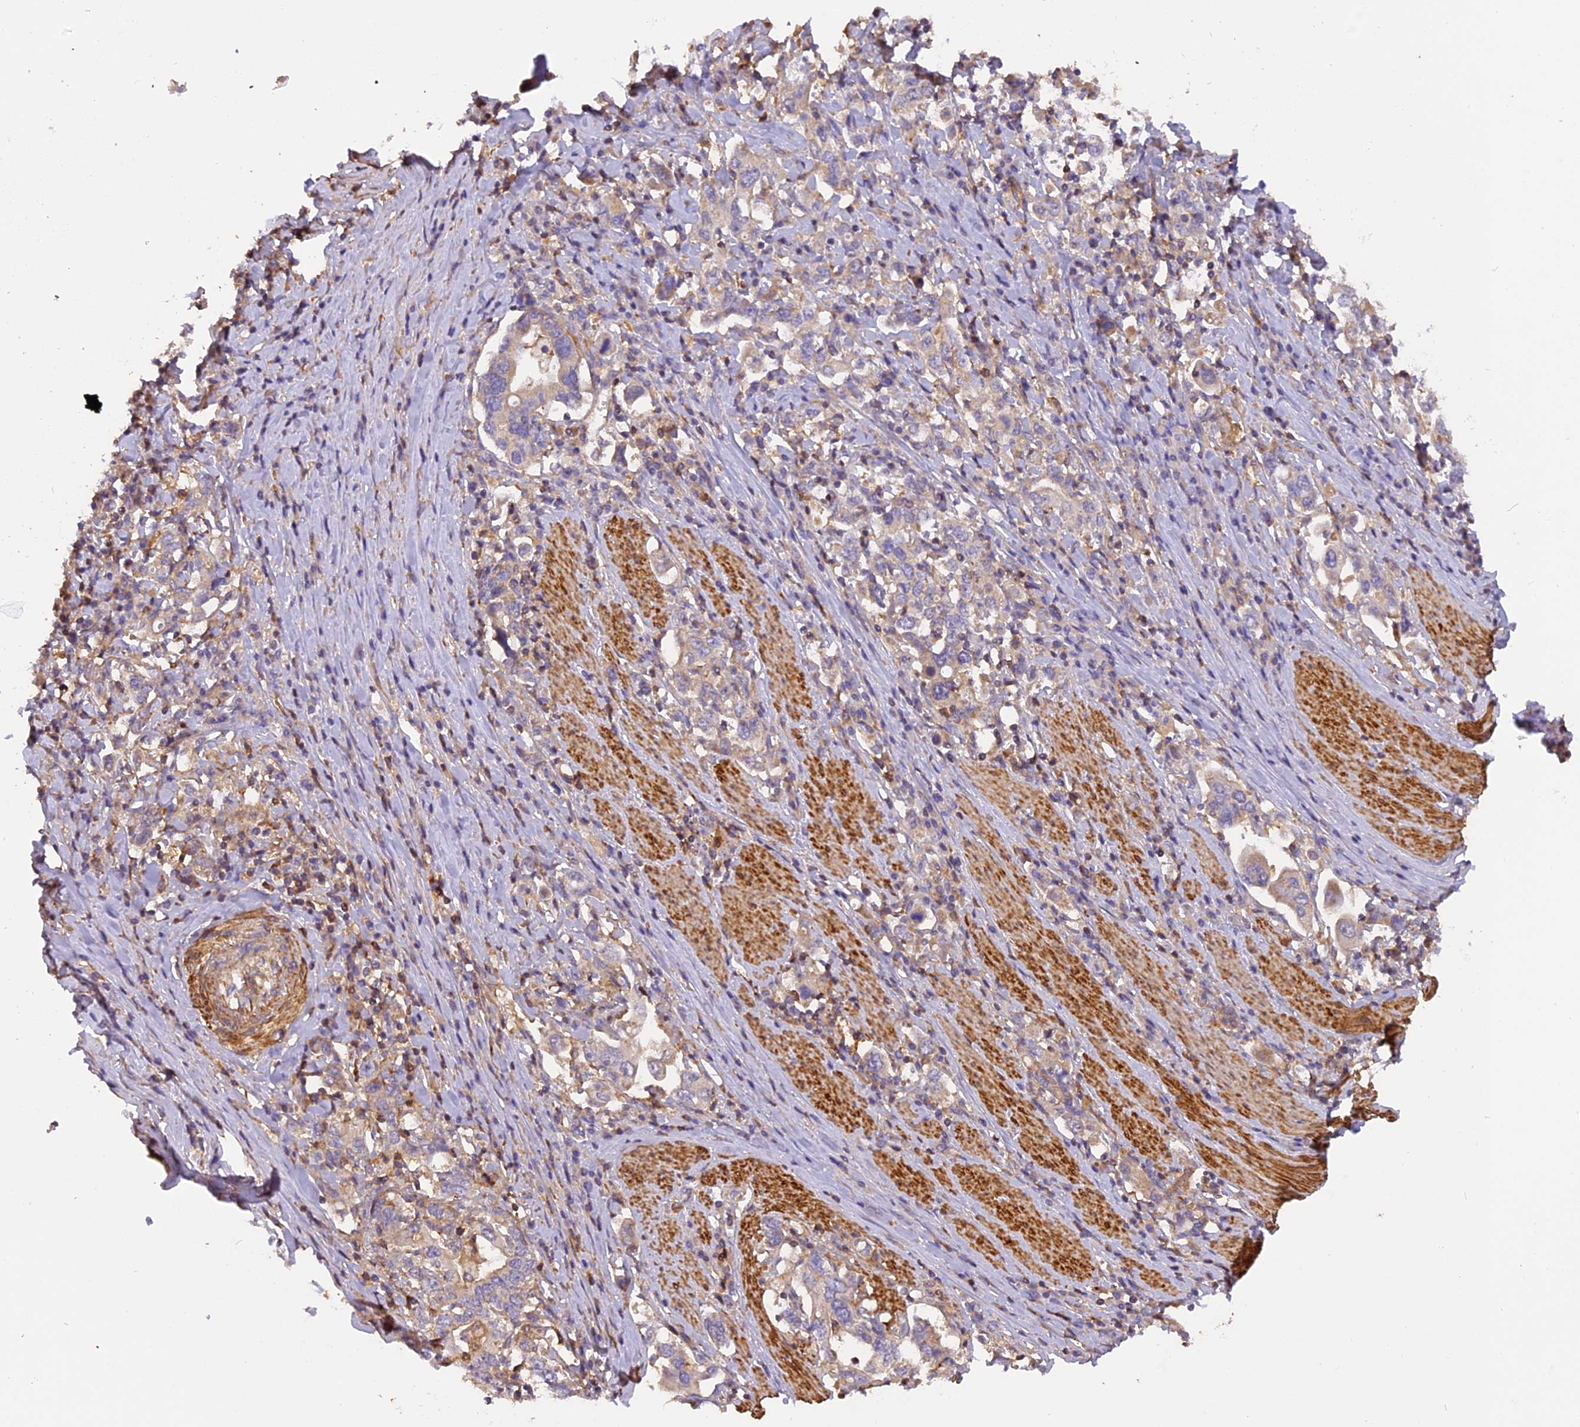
{"staining": {"intensity": "weak", "quantity": "<25%", "location": "cytoplasmic/membranous"}, "tissue": "stomach cancer", "cell_type": "Tumor cells", "image_type": "cancer", "snomed": [{"axis": "morphology", "description": "Adenocarcinoma, NOS"}, {"axis": "topography", "description": "Stomach, upper"}, {"axis": "topography", "description": "Stomach"}], "caption": "The immunohistochemistry (IHC) micrograph has no significant expression in tumor cells of stomach adenocarcinoma tissue.", "gene": "STOML1", "patient": {"sex": "male", "age": 62}}